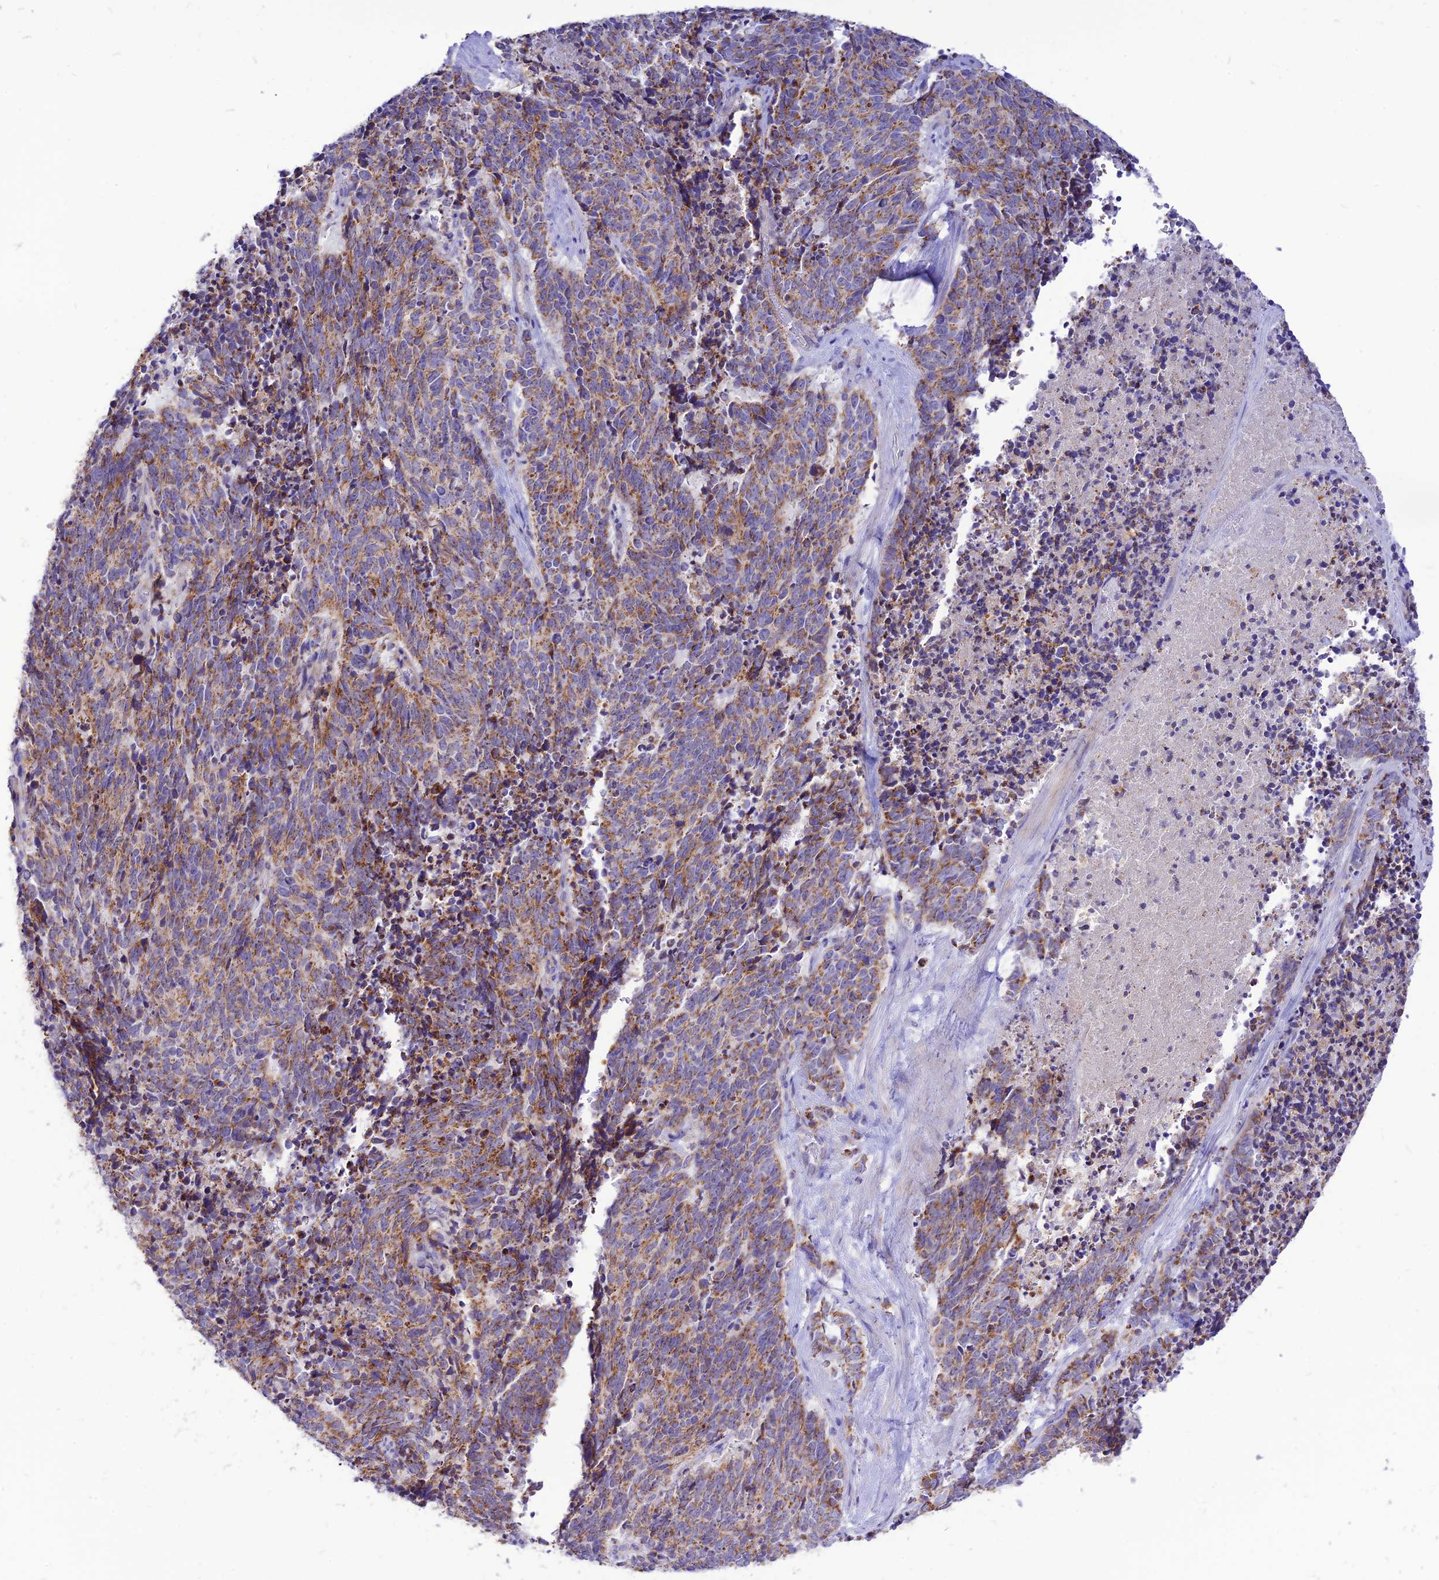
{"staining": {"intensity": "moderate", "quantity": ">75%", "location": "cytoplasmic/membranous"}, "tissue": "cervical cancer", "cell_type": "Tumor cells", "image_type": "cancer", "snomed": [{"axis": "morphology", "description": "Squamous cell carcinoma, NOS"}, {"axis": "topography", "description": "Cervix"}], "caption": "Squamous cell carcinoma (cervical) stained for a protein displays moderate cytoplasmic/membranous positivity in tumor cells. (Brightfield microscopy of DAB IHC at high magnification).", "gene": "ECI1", "patient": {"sex": "female", "age": 29}}